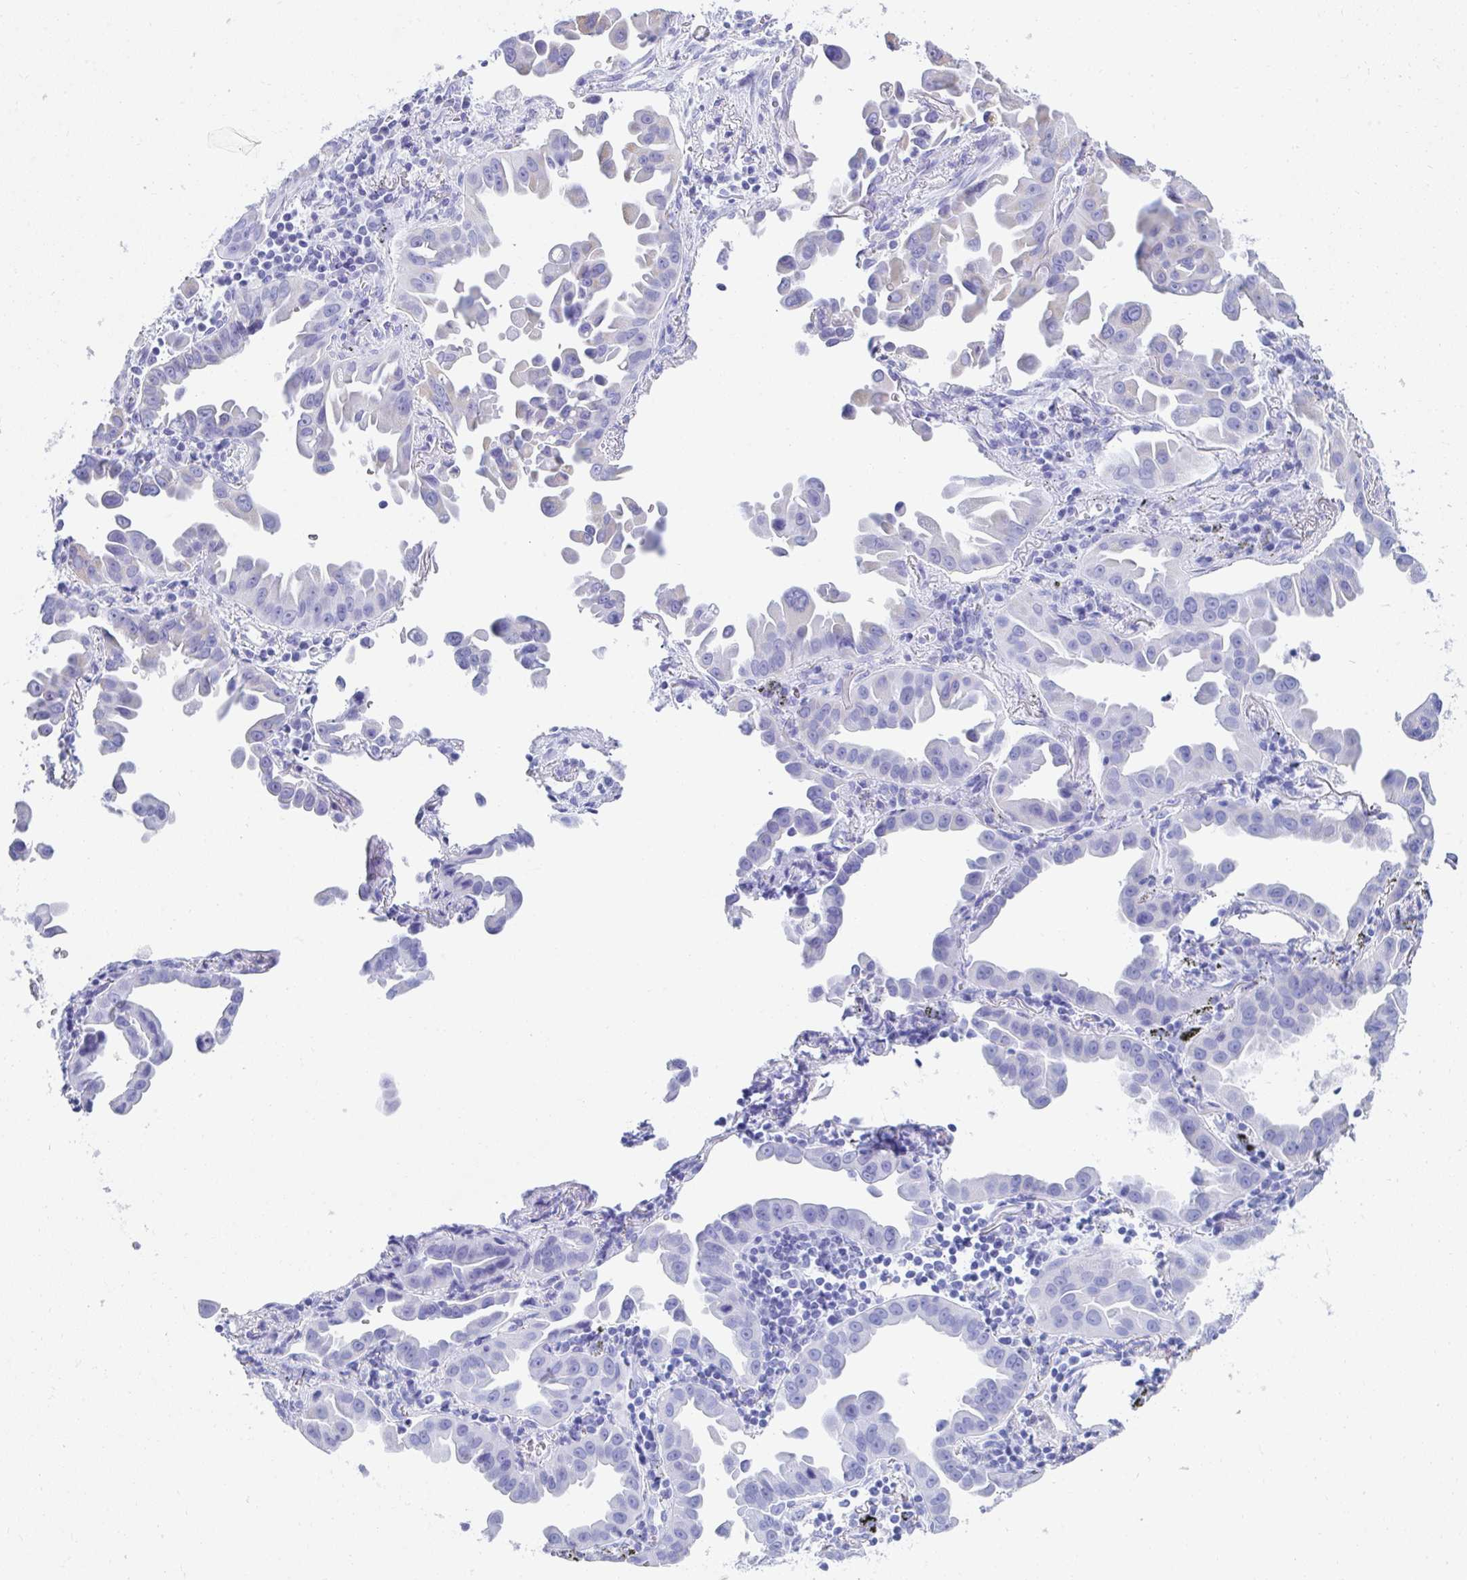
{"staining": {"intensity": "negative", "quantity": "none", "location": "none"}, "tissue": "lung cancer", "cell_type": "Tumor cells", "image_type": "cancer", "snomed": [{"axis": "morphology", "description": "Adenocarcinoma, NOS"}, {"axis": "topography", "description": "Lung"}], "caption": "Immunohistochemistry histopathology image of neoplastic tissue: human lung adenocarcinoma stained with DAB (3,3'-diaminobenzidine) displays no significant protein expression in tumor cells.", "gene": "PC", "patient": {"sex": "male", "age": 68}}